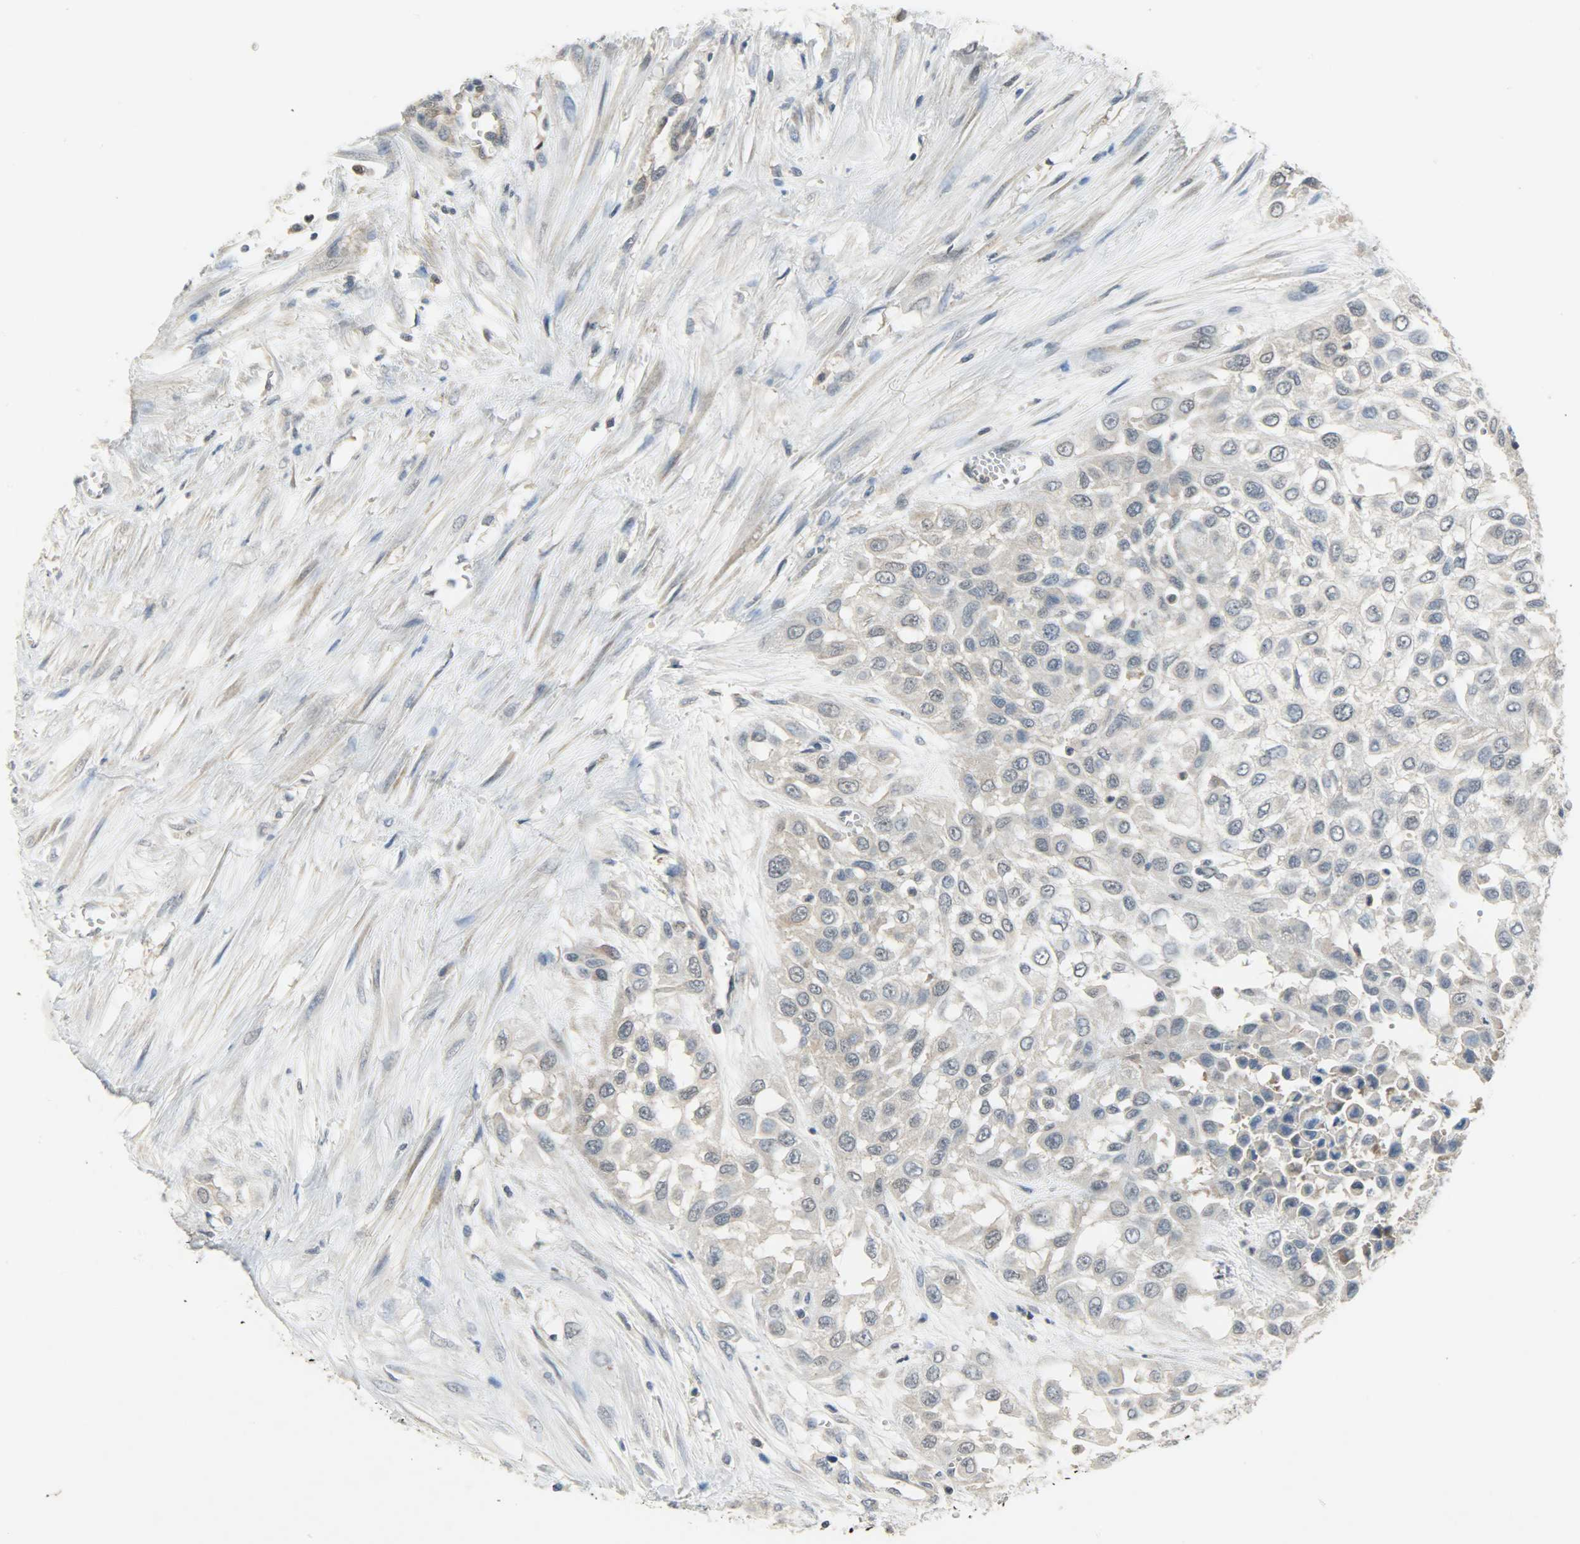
{"staining": {"intensity": "weak", "quantity": "25%-75%", "location": "cytoplasmic/membranous"}, "tissue": "urothelial cancer", "cell_type": "Tumor cells", "image_type": "cancer", "snomed": [{"axis": "morphology", "description": "Urothelial carcinoma, High grade"}, {"axis": "topography", "description": "Urinary bladder"}], "caption": "Immunohistochemical staining of human urothelial carcinoma (high-grade) displays weak cytoplasmic/membranous protein staining in about 25%-75% of tumor cells.", "gene": "TRIM21", "patient": {"sex": "male", "age": 57}}